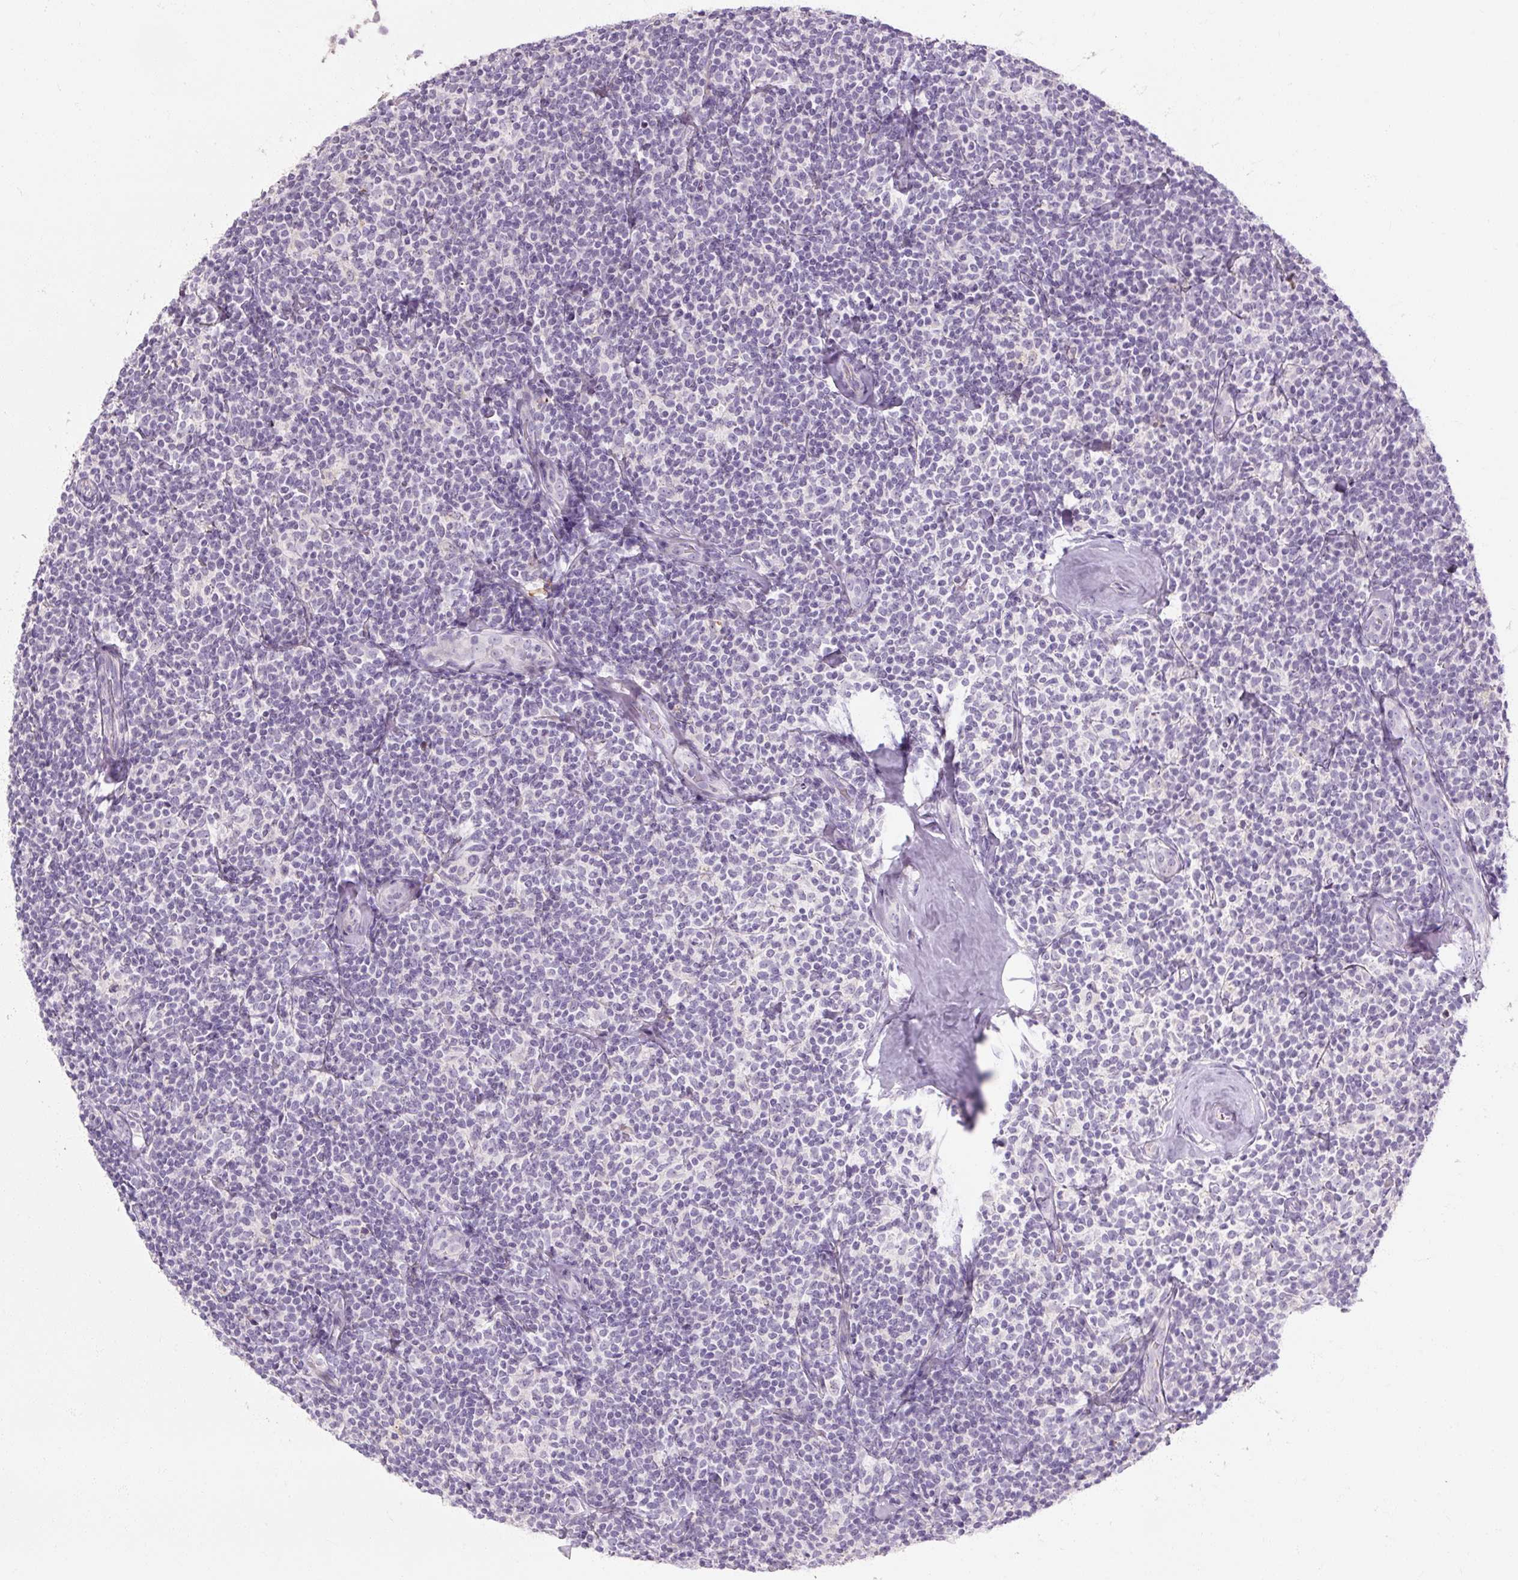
{"staining": {"intensity": "negative", "quantity": "none", "location": "none"}, "tissue": "lymphoma", "cell_type": "Tumor cells", "image_type": "cancer", "snomed": [{"axis": "morphology", "description": "Malignant lymphoma, non-Hodgkin's type, Low grade"}, {"axis": "topography", "description": "Lymph node"}], "caption": "IHC image of malignant lymphoma, non-Hodgkin's type (low-grade) stained for a protein (brown), which demonstrates no staining in tumor cells. The staining was performed using DAB (3,3'-diaminobenzidine) to visualize the protein expression in brown, while the nuclei were stained in blue with hematoxylin (Magnification: 20x).", "gene": "NFE2L3", "patient": {"sex": "female", "age": 56}}